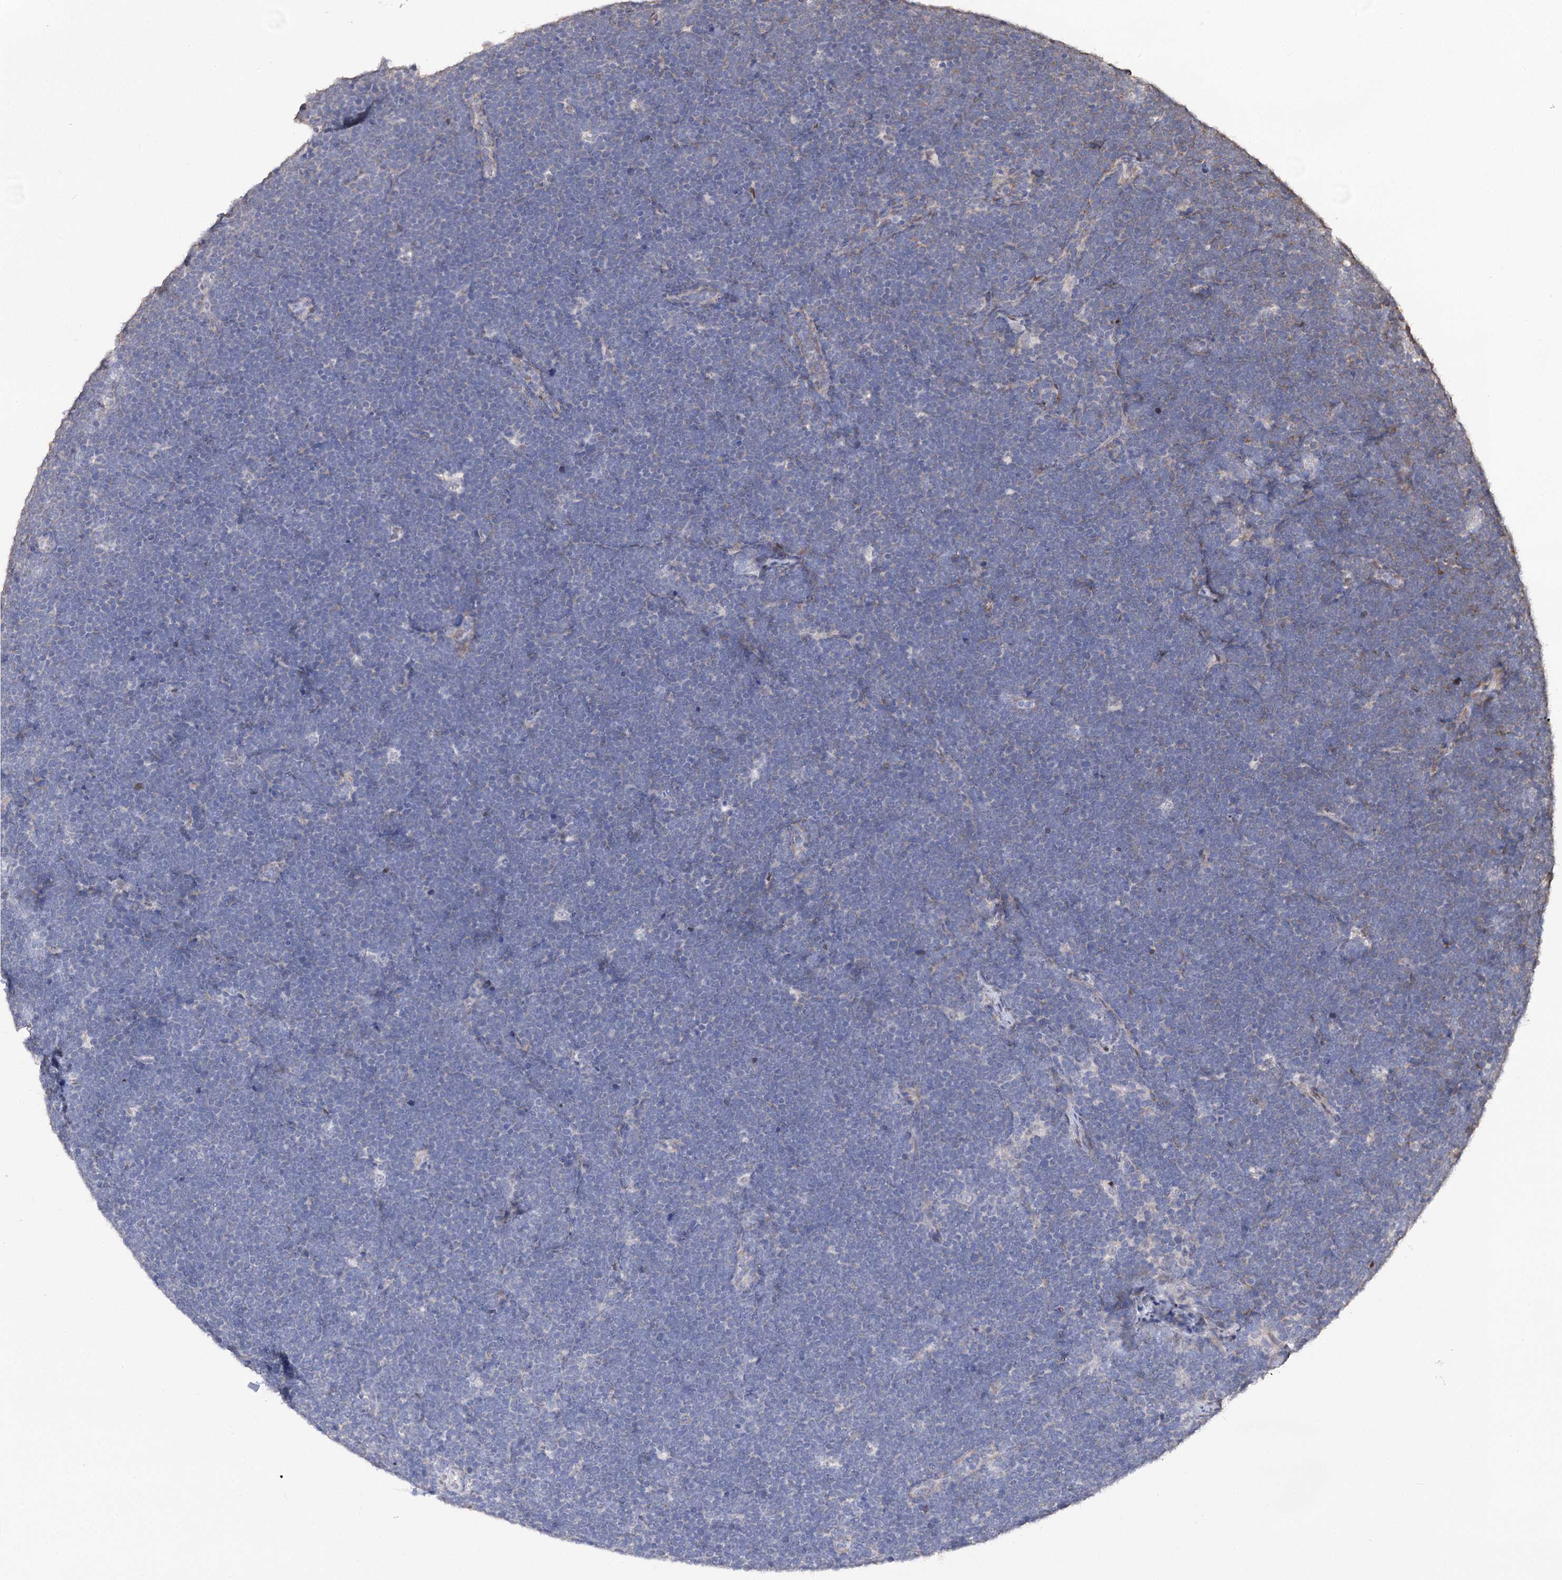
{"staining": {"intensity": "negative", "quantity": "none", "location": "none"}, "tissue": "lymphoma", "cell_type": "Tumor cells", "image_type": "cancer", "snomed": [{"axis": "morphology", "description": "Malignant lymphoma, non-Hodgkin's type, High grade"}, {"axis": "topography", "description": "Lymph node"}], "caption": "A photomicrograph of lymphoma stained for a protein shows no brown staining in tumor cells.", "gene": "NFU1", "patient": {"sex": "male", "age": 13}}